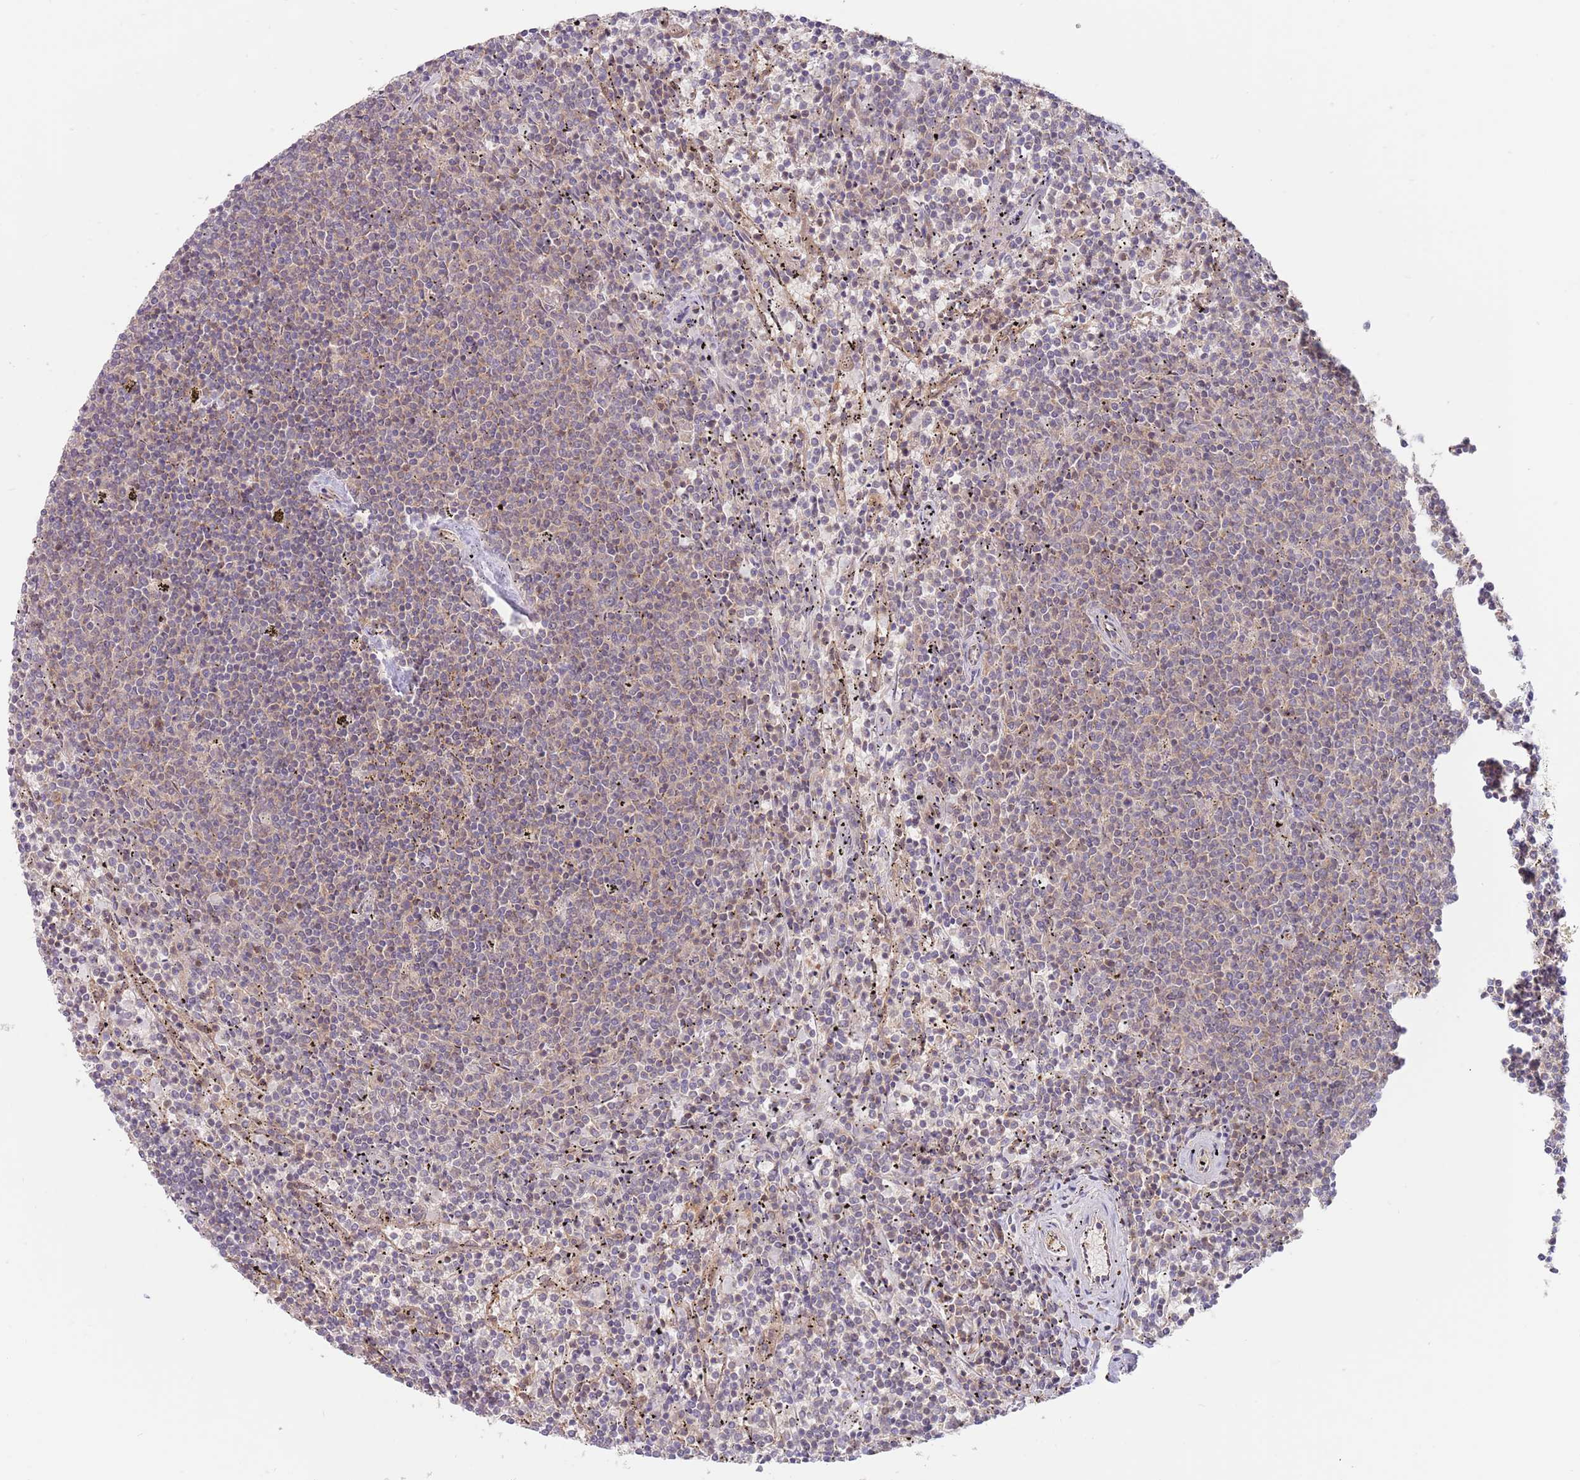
{"staining": {"intensity": "weak", "quantity": "<25%", "location": "cytoplasmic/membranous"}, "tissue": "lymphoma", "cell_type": "Tumor cells", "image_type": "cancer", "snomed": [{"axis": "morphology", "description": "Malignant lymphoma, non-Hodgkin's type, Low grade"}, {"axis": "topography", "description": "Spleen"}], "caption": "This is an immunohistochemistry (IHC) photomicrograph of human lymphoma. There is no positivity in tumor cells.", "gene": "GUK1", "patient": {"sex": "female", "age": 50}}